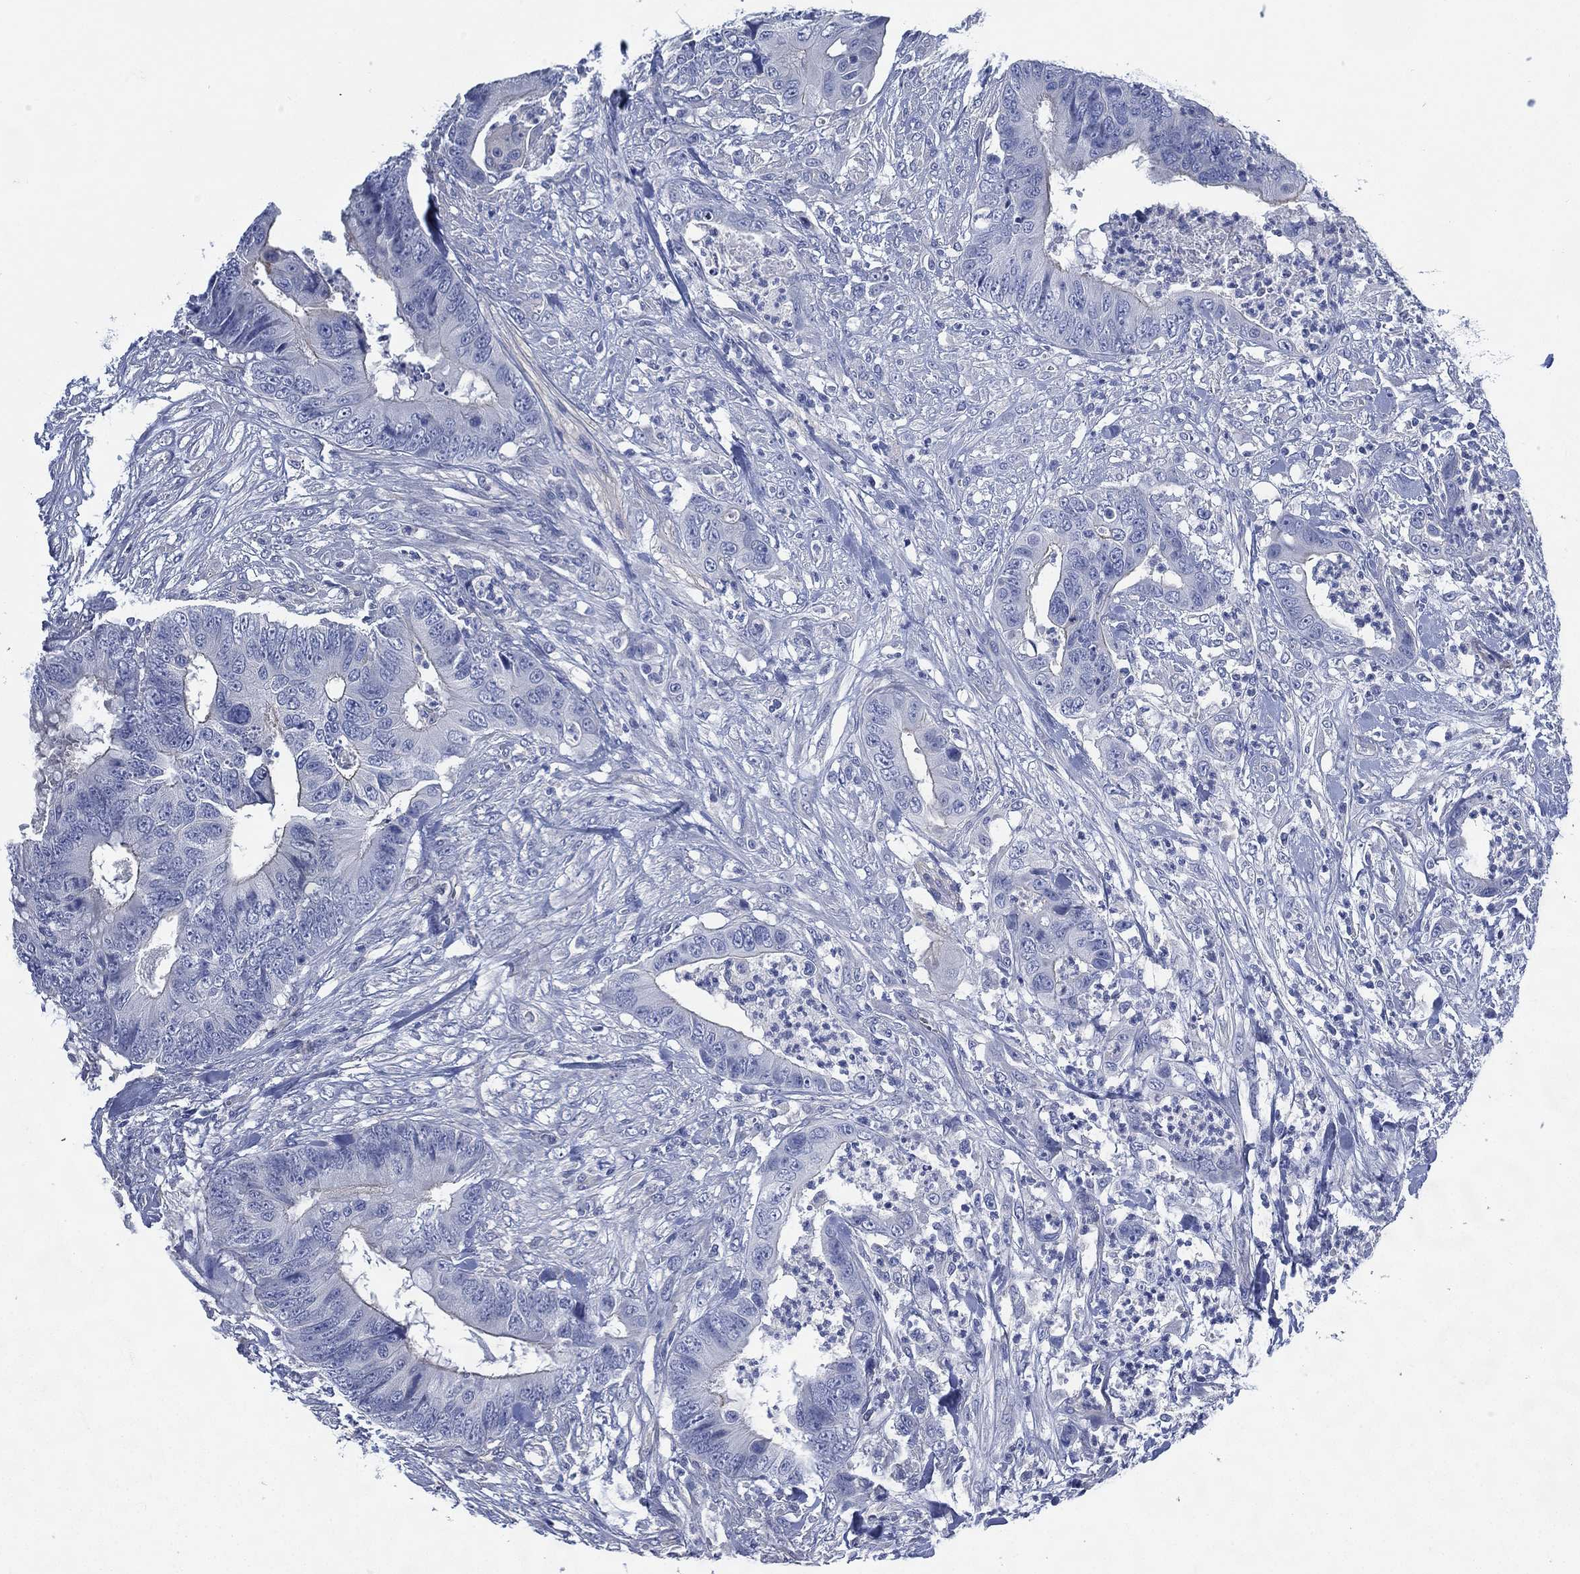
{"staining": {"intensity": "negative", "quantity": "none", "location": "none"}, "tissue": "colorectal cancer", "cell_type": "Tumor cells", "image_type": "cancer", "snomed": [{"axis": "morphology", "description": "Adenocarcinoma, NOS"}, {"axis": "topography", "description": "Colon"}], "caption": "Immunohistochemistry of human adenocarcinoma (colorectal) displays no expression in tumor cells.", "gene": "CCDC70", "patient": {"sex": "male", "age": 84}}